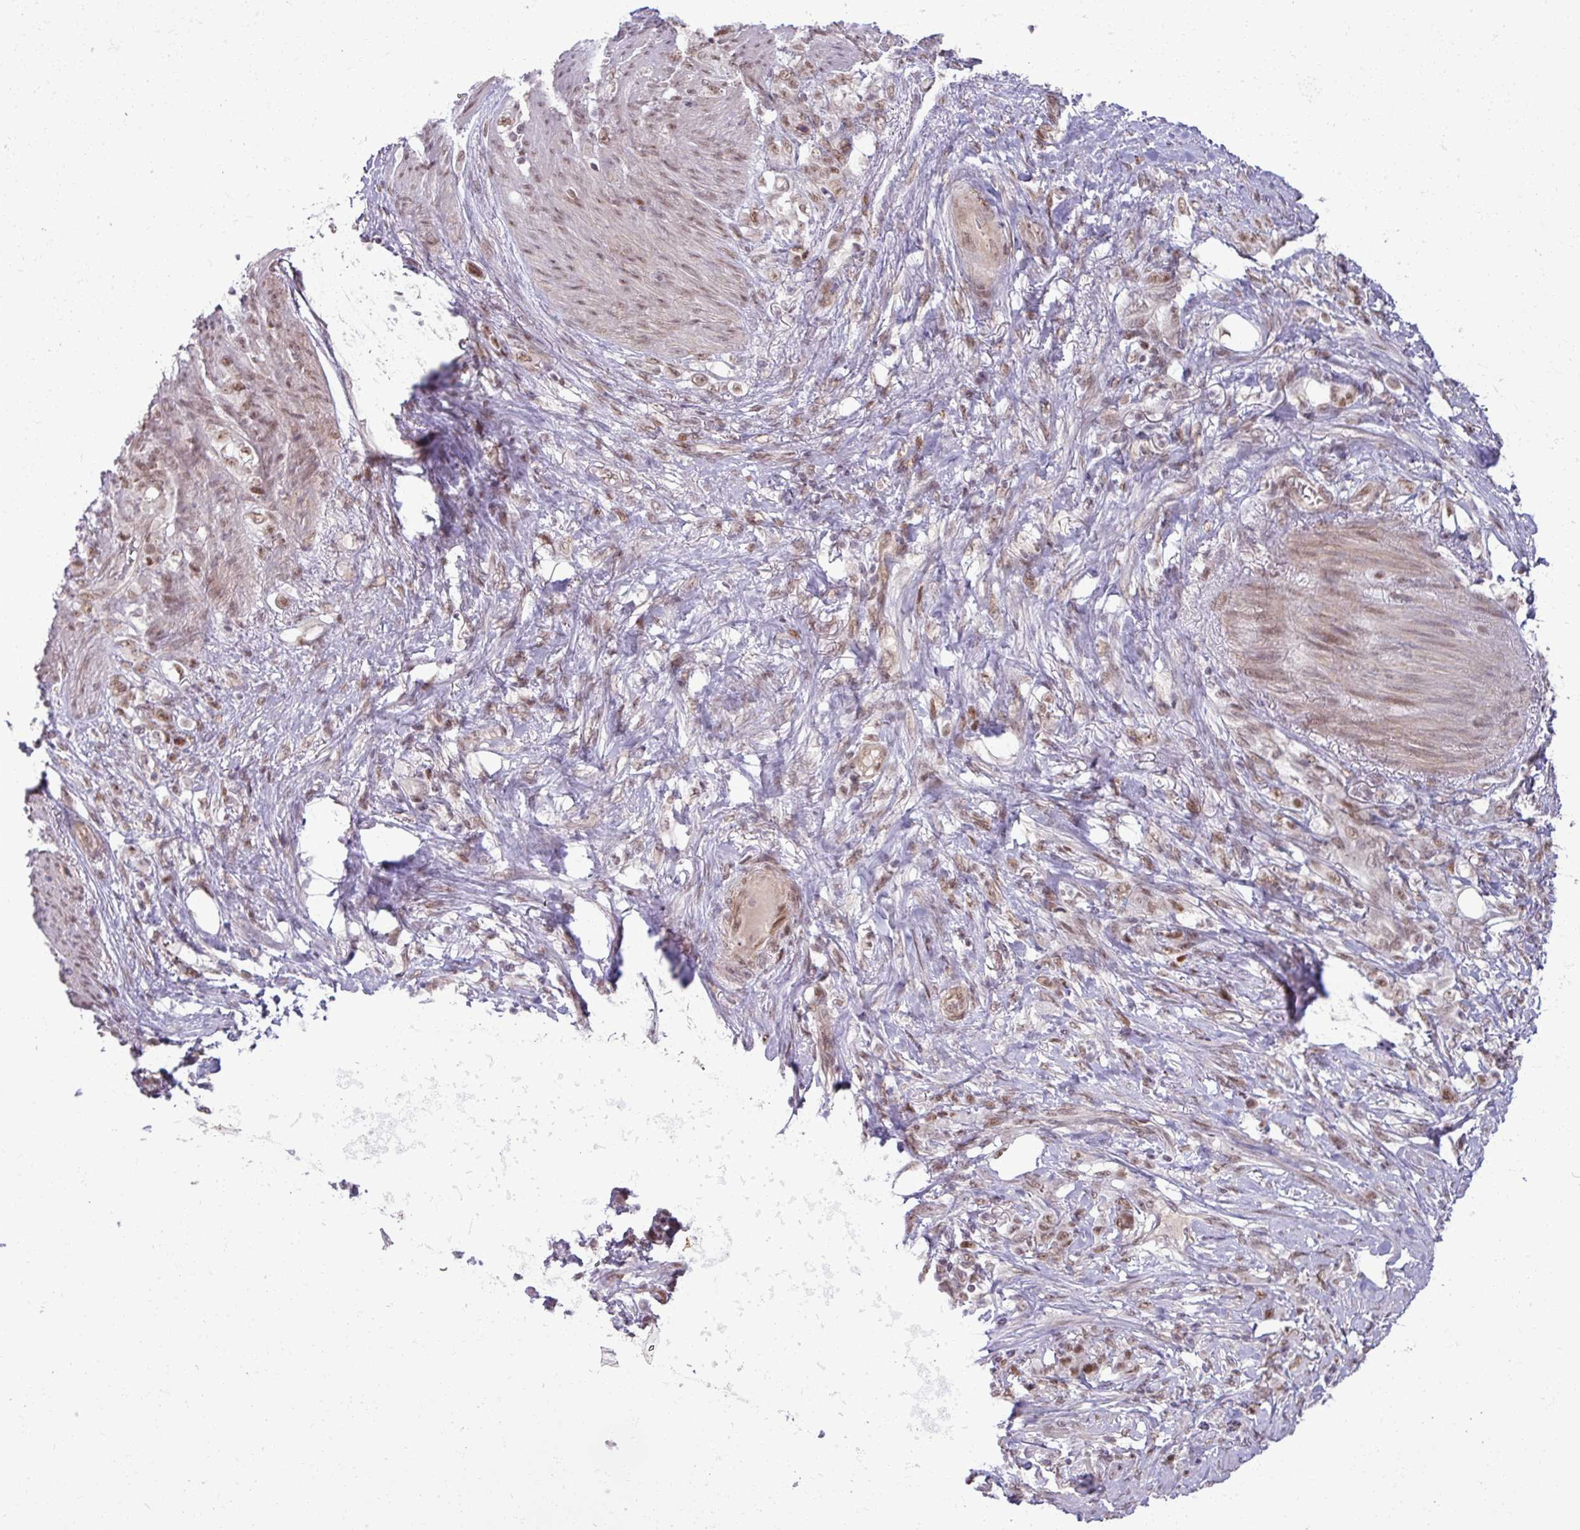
{"staining": {"intensity": "moderate", "quantity": ">75%", "location": "nuclear"}, "tissue": "stomach cancer", "cell_type": "Tumor cells", "image_type": "cancer", "snomed": [{"axis": "morphology", "description": "Adenocarcinoma, NOS"}, {"axis": "topography", "description": "Stomach"}], "caption": "Protein staining exhibits moderate nuclear staining in approximately >75% of tumor cells in adenocarcinoma (stomach).", "gene": "PTPN20", "patient": {"sex": "female", "age": 79}}